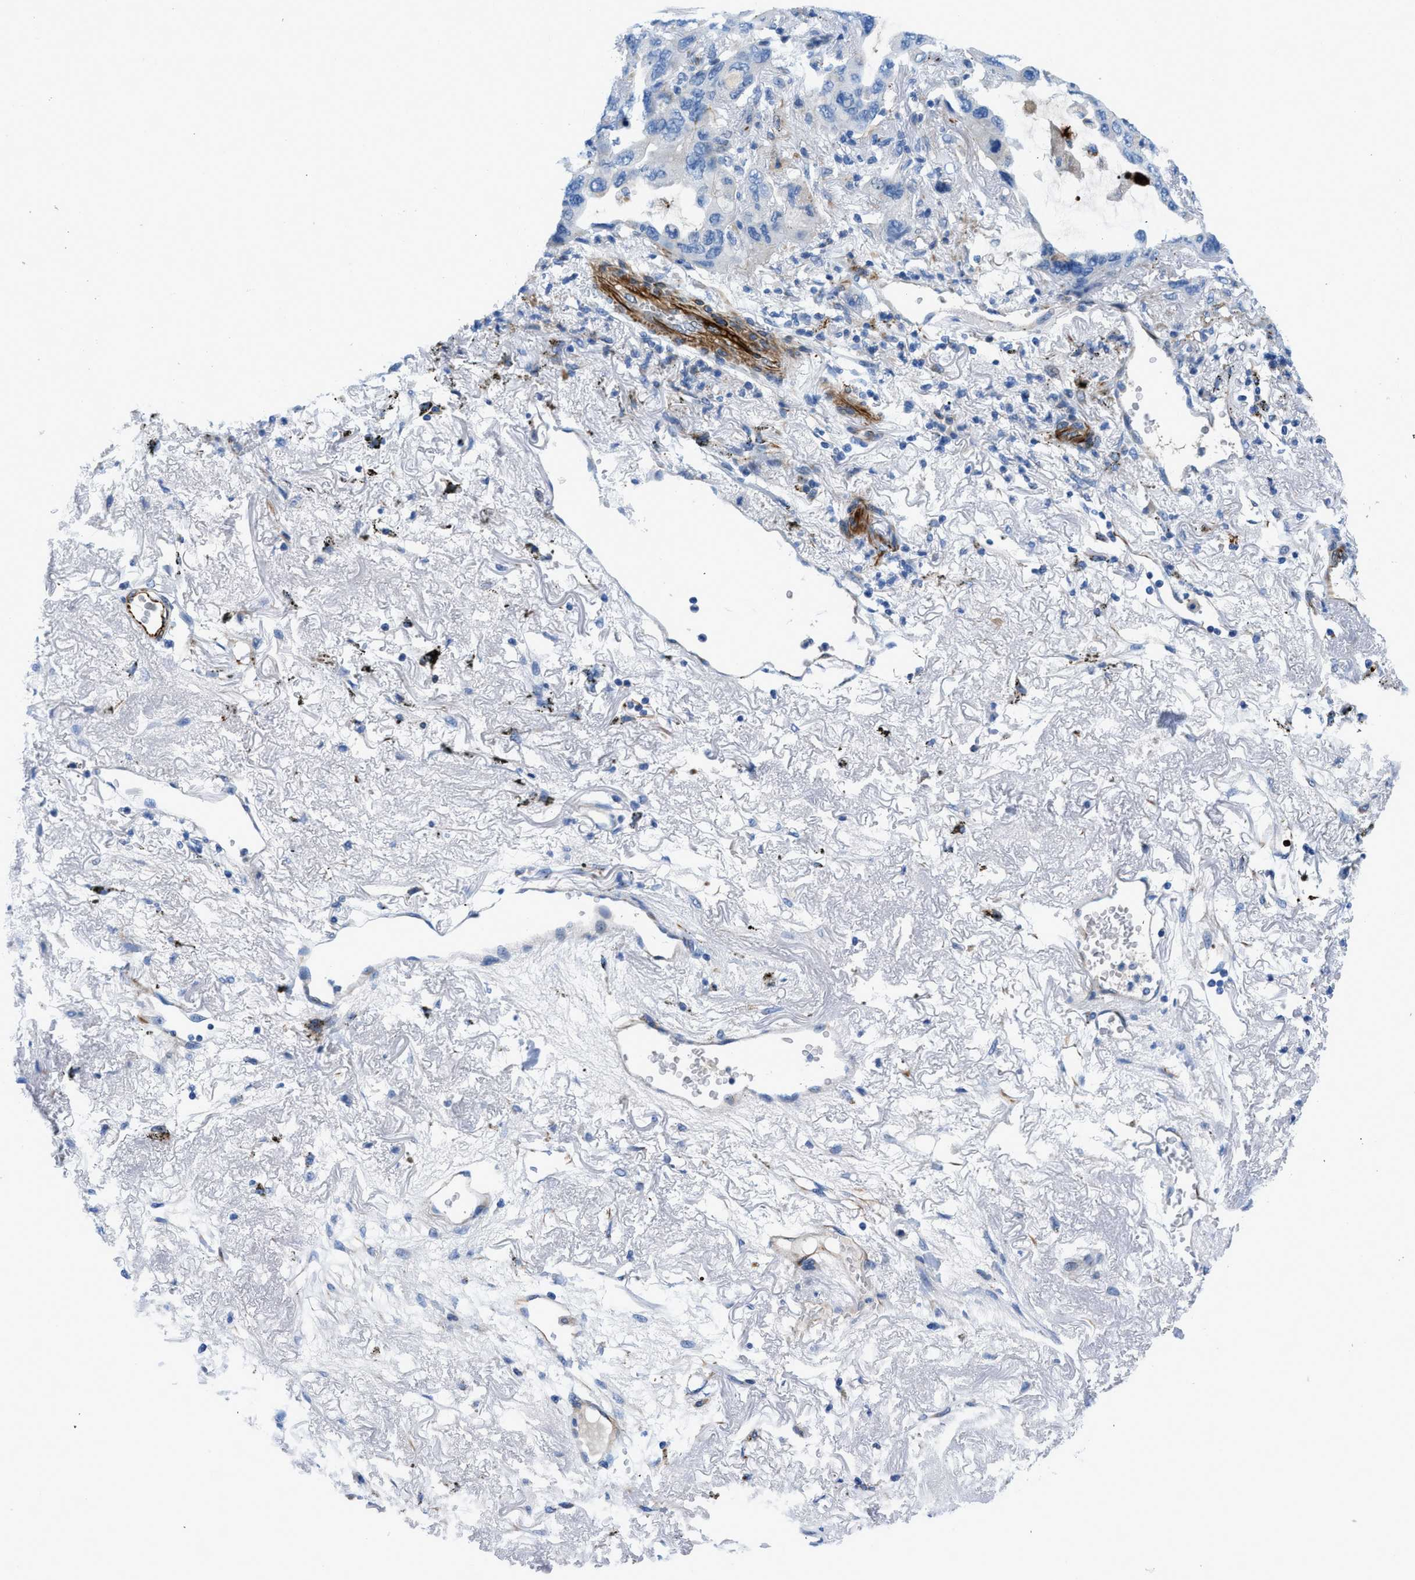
{"staining": {"intensity": "negative", "quantity": "none", "location": "none"}, "tissue": "lung cancer", "cell_type": "Tumor cells", "image_type": "cancer", "snomed": [{"axis": "morphology", "description": "Squamous cell carcinoma, NOS"}, {"axis": "topography", "description": "Lung"}], "caption": "Protein analysis of lung squamous cell carcinoma displays no significant expression in tumor cells.", "gene": "XCR1", "patient": {"sex": "female", "age": 73}}